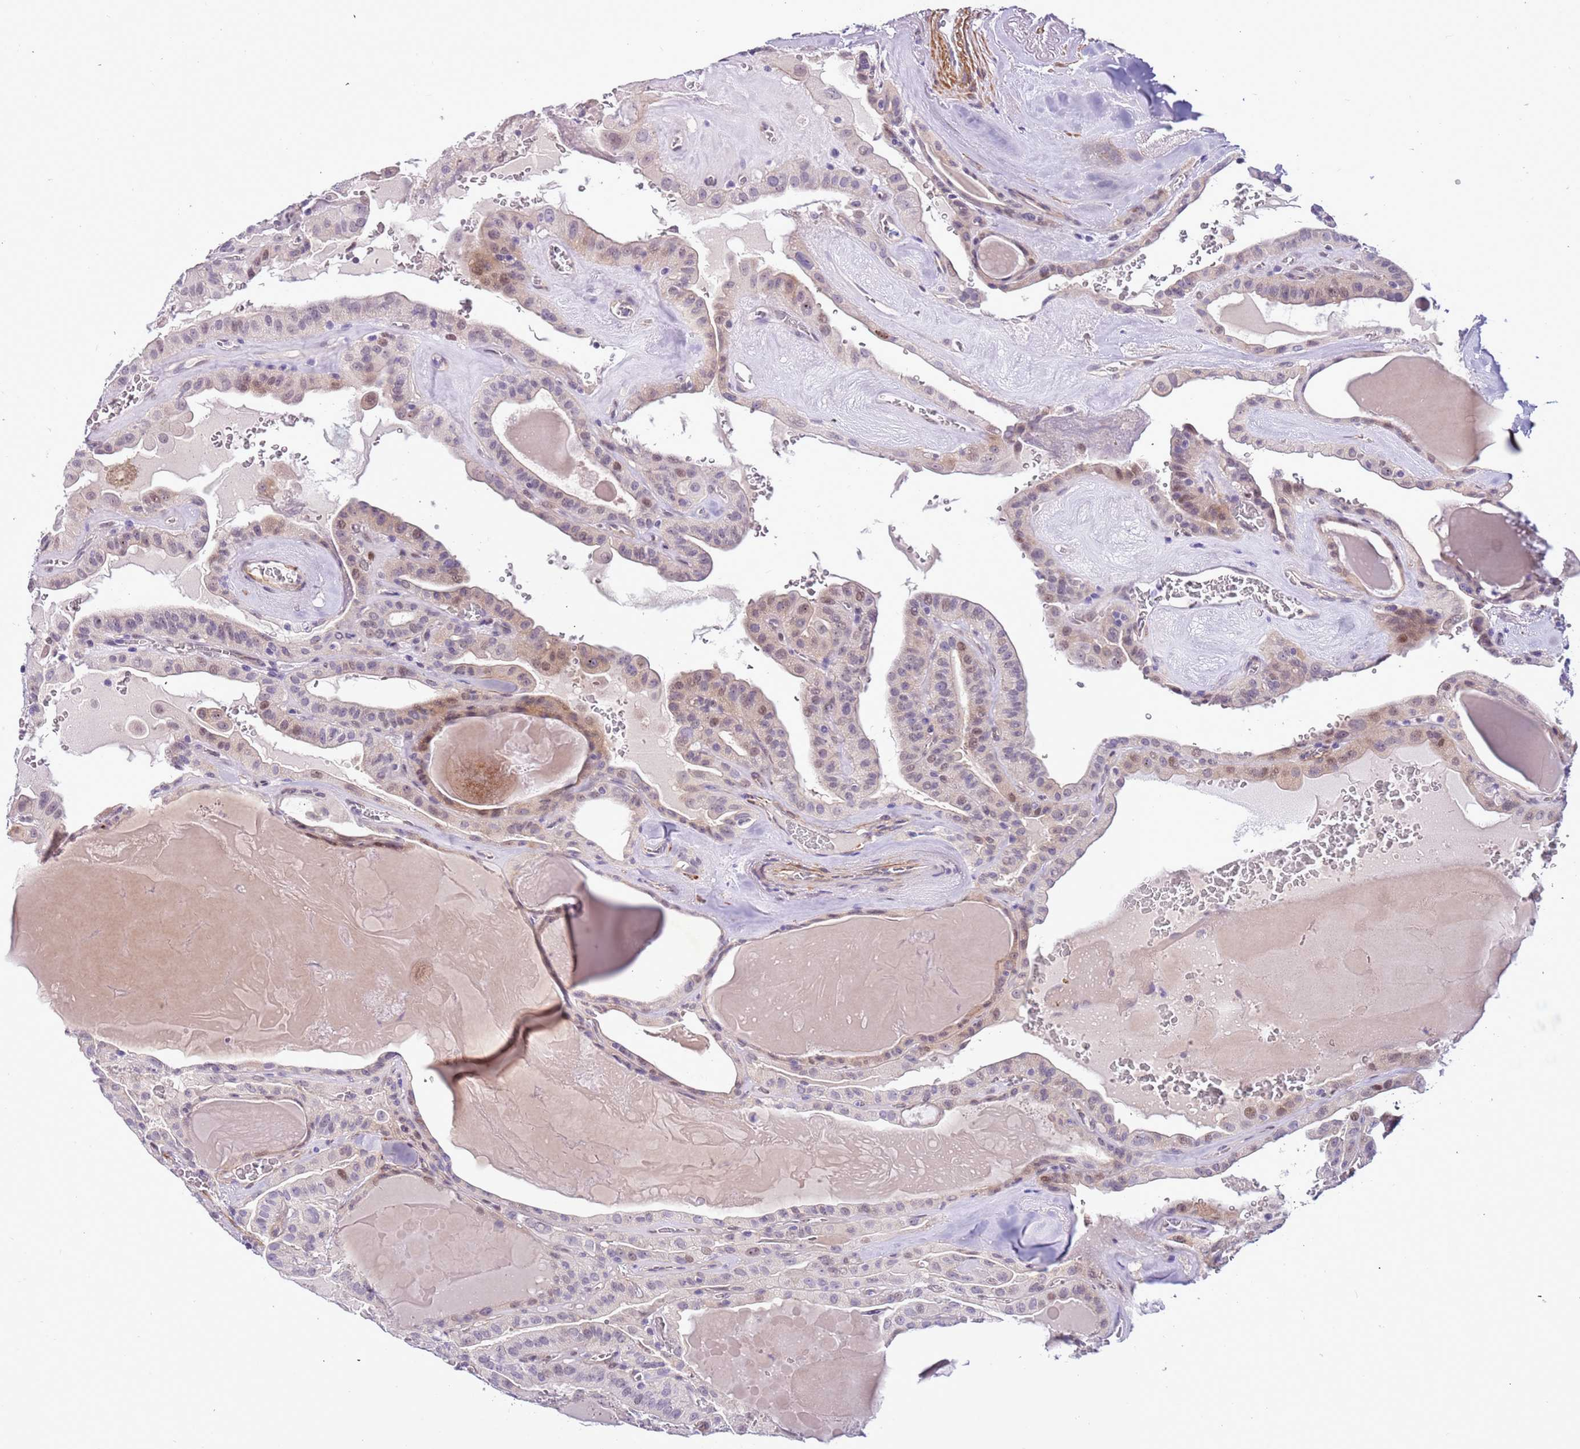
{"staining": {"intensity": "weak", "quantity": "<25%", "location": "cytoplasmic/membranous,nuclear"}, "tissue": "thyroid cancer", "cell_type": "Tumor cells", "image_type": "cancer", "snomed": [{"axis": "morphology", "description": "Papillary adenocarcinoma, NOS"}, {"axis": "topography", "description": "Thyroid gland"}], "caption": "DAB (3,3'-diaminobenzidine) immunohistochemical staining of papillary adenocarcinoma (thyroid) exhibits no significant positivity in tumor cells.", "gene": "PLEKHH1", "patient": {"sex": "male", "age": 52}}